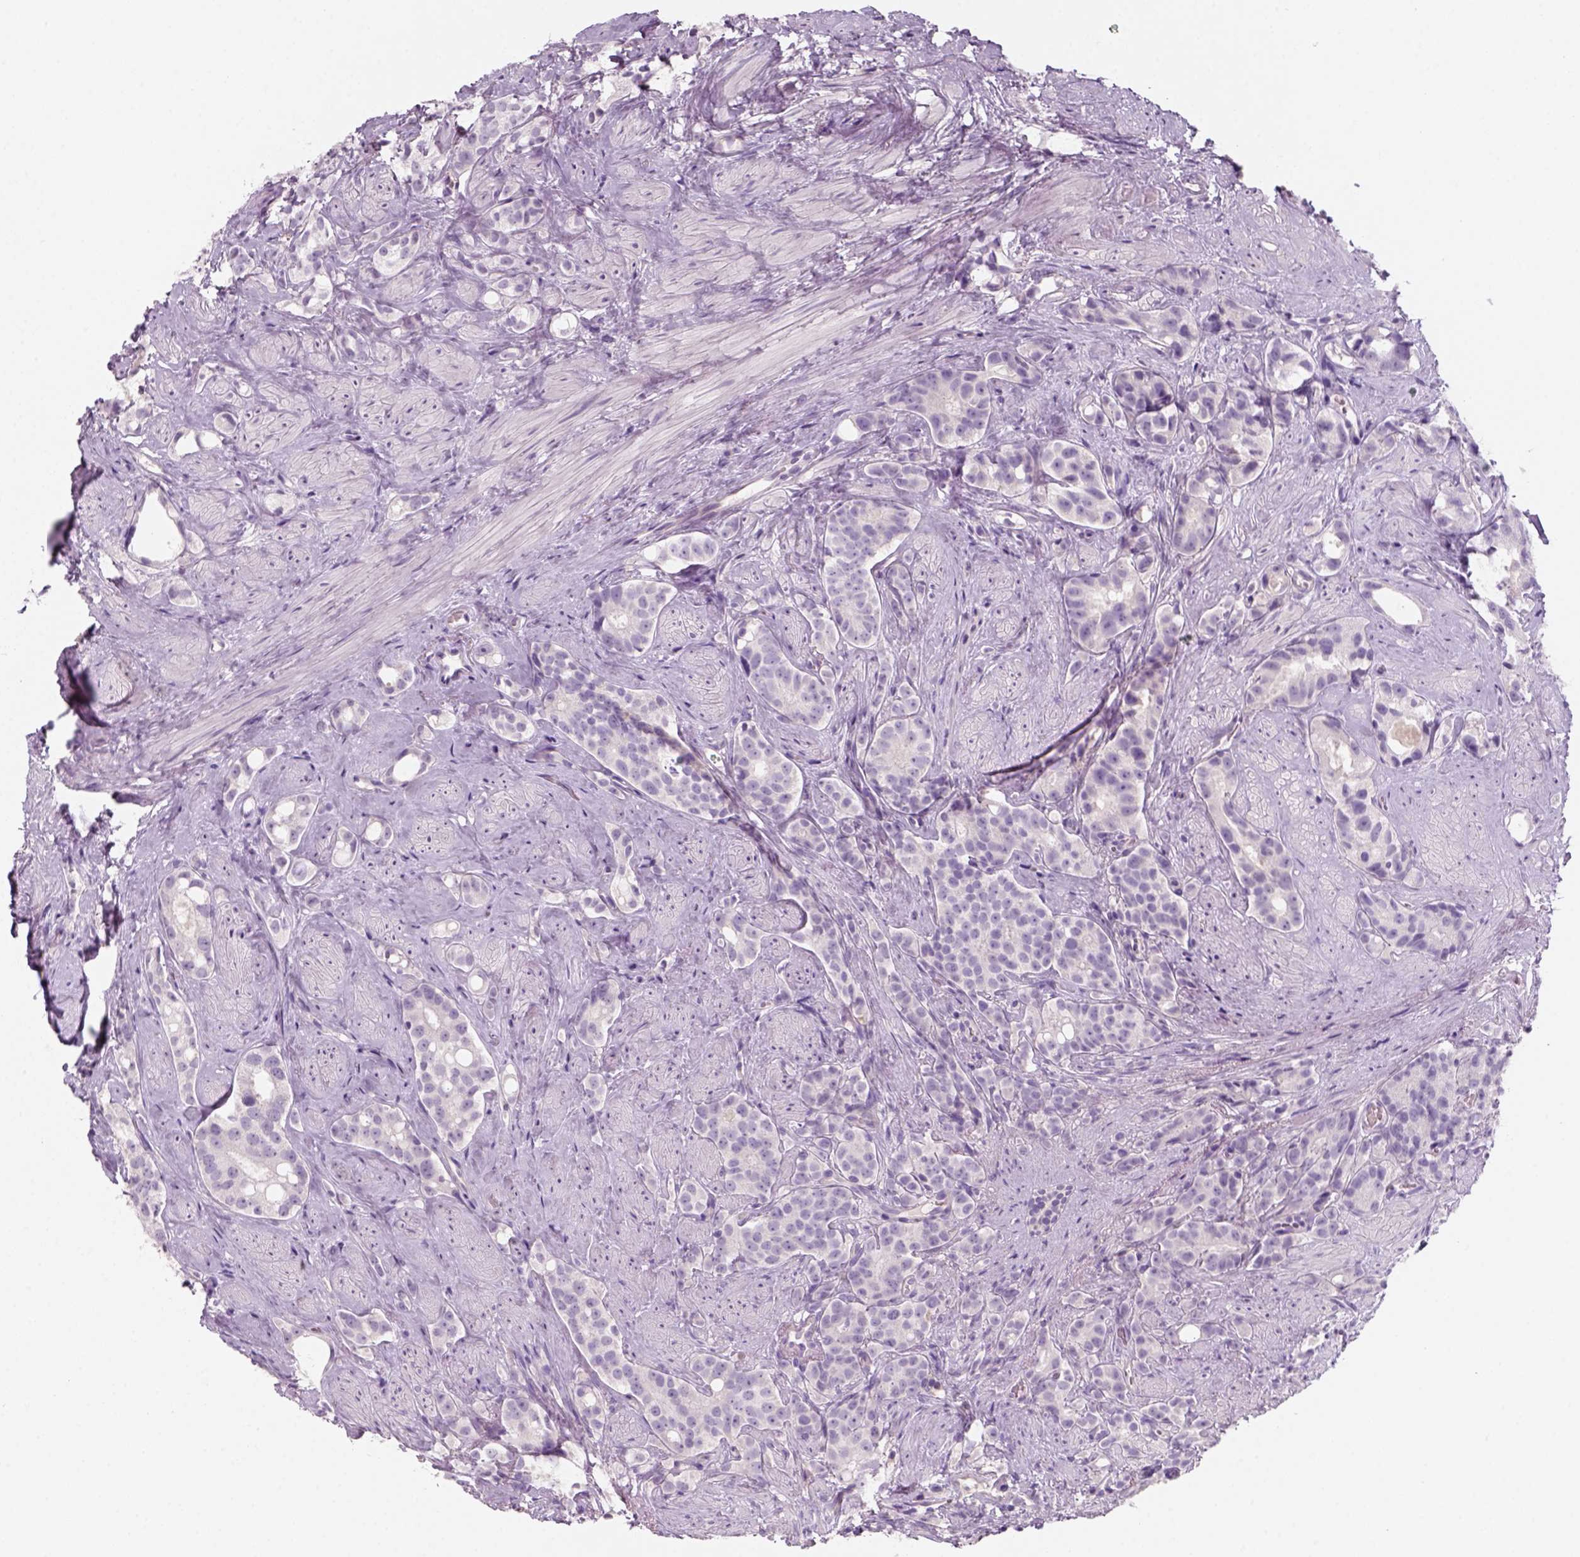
{"staining": {"intensity": "negative", "quantity": "none", "location": "none"}, "tissue": "prostate cancer", "cell_type": "Tumor cells", "image_type": "cancer", "snomed": [{"axis": "morphology", "description": "Adenocarcinoma, High grade"}, {"axis": "topography", "description": "Prostate"}], "caption": "Immunohistochemical staining of prostate cancer (high-grade adenocarcinoma) shows no significant positivity in tumor cells.", "gene": "KRT25", "patient": {"sex": "male", "age": 75}}